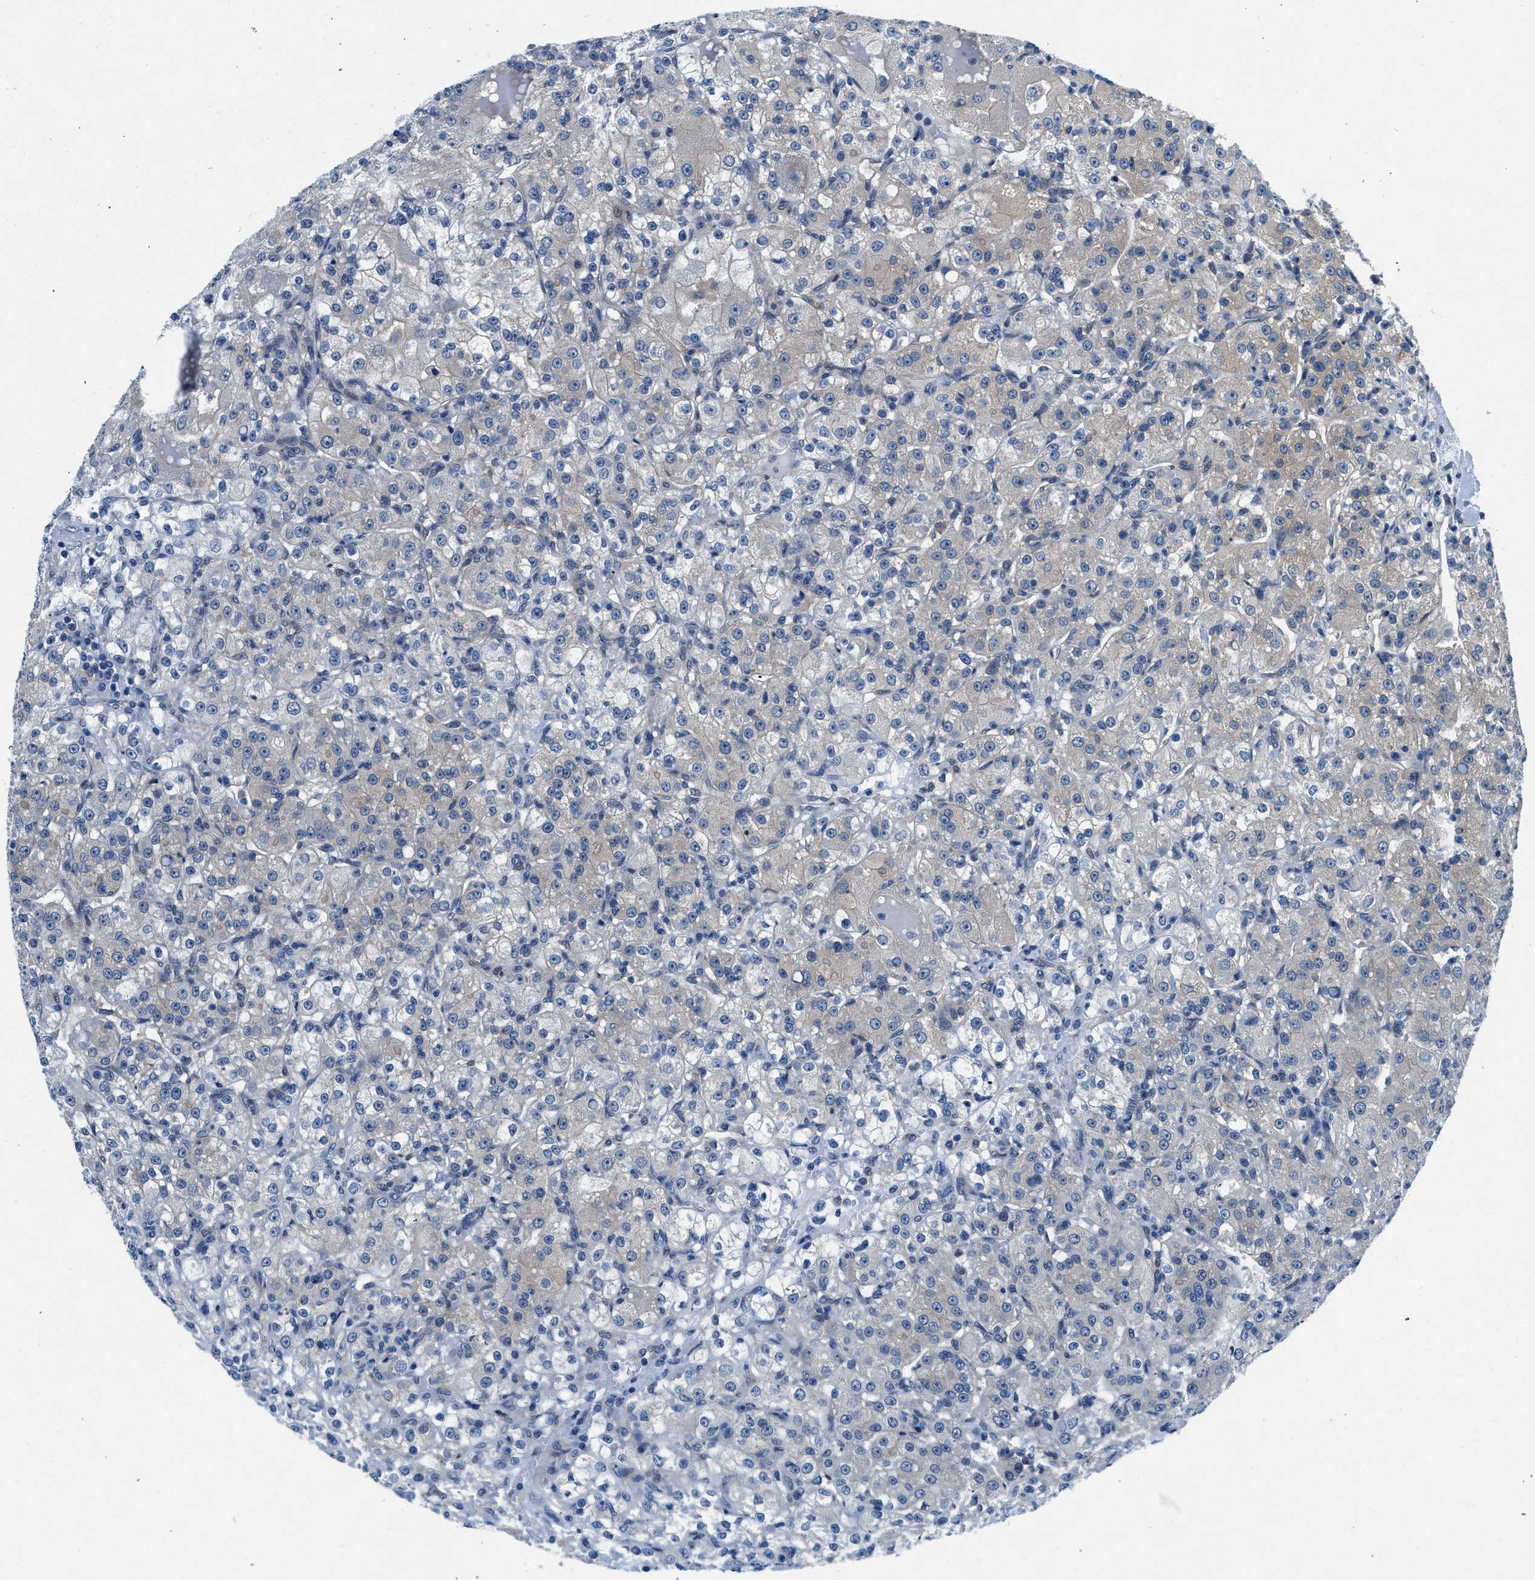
{"staining": {"intensity": "negative", "quantity": "none", "location": "none"}, "tissue": "renal cancer", "cell_type": "Tumor cells", "image_type": "cancer", "snomed": [{"axis": "morphology", "description": "Normal tissue, NOS"}, {"axis": "morphology", "description": "Adenocarcinoma, NOS"}, {"axis": "topography", "description": "Kidney"}], "caption": "Tumor cells show no significant positivity in renal cancer (adenocarcinoma). The staining was performed using DAB to visualize the protein expression in brown, while the nuclei were stained in blue with hematoxylin (Magnification: 20x).", "gene": "COPS2", "patient": {"sex": "male", "age": 61}}